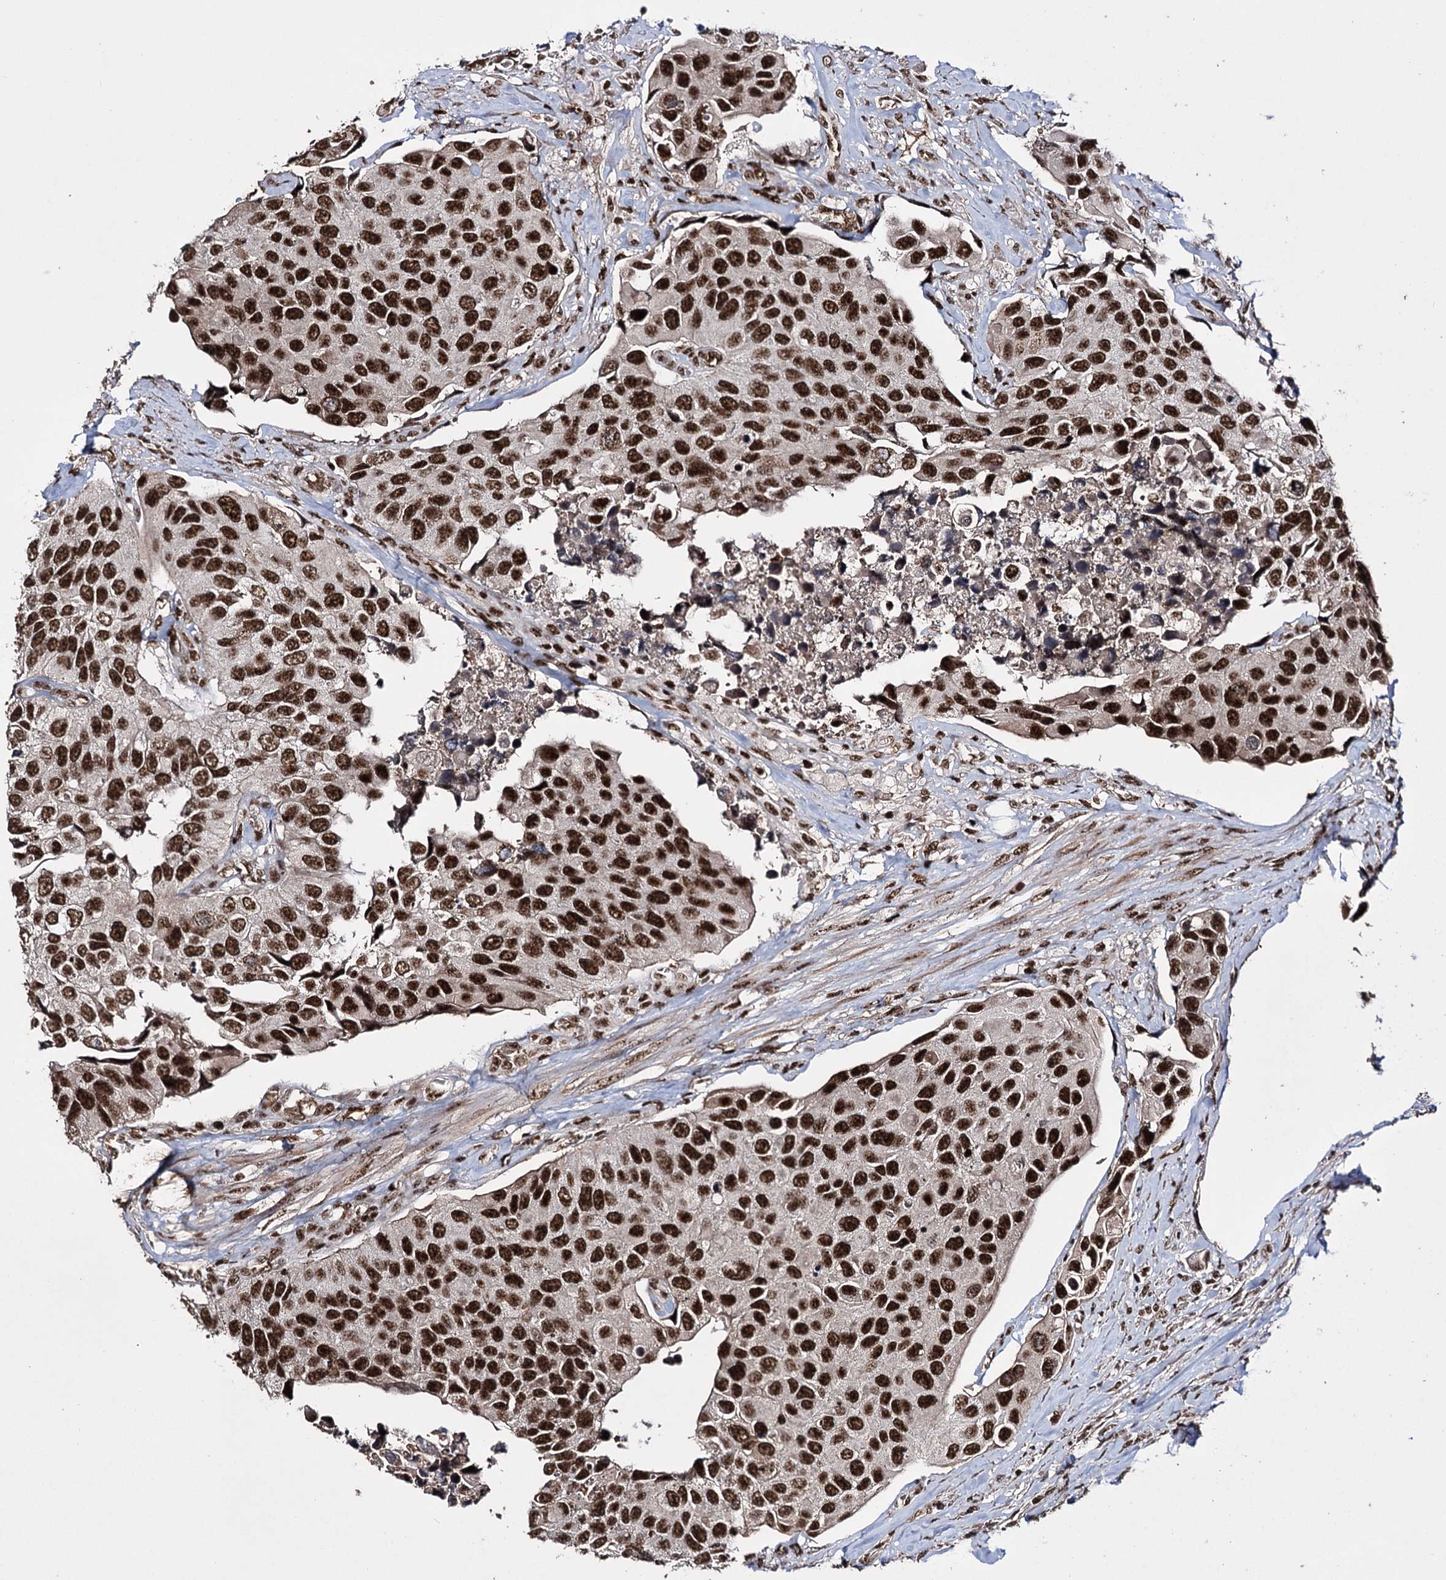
{"staining": {"intensity": "strong", "quantity": ">75%", "location": "nuclear"}, "tissue": "urothelial cancer", "cell_type": "Tumor cells", "image_type": "cancer", "snomed": [{"axis": "morphology", "description": "Urothelial carcinoma, High grade"}, {"axis": "topography", "description": "Urinary bladder"}], "caption": "High-grade urothelial carcinoma stained with a brown dye demonstrates strong nuclear positive staining in about >75% of tumor cells.", "gene": "PRPF40A", "patient": {"sex": "male", "age": 74}}